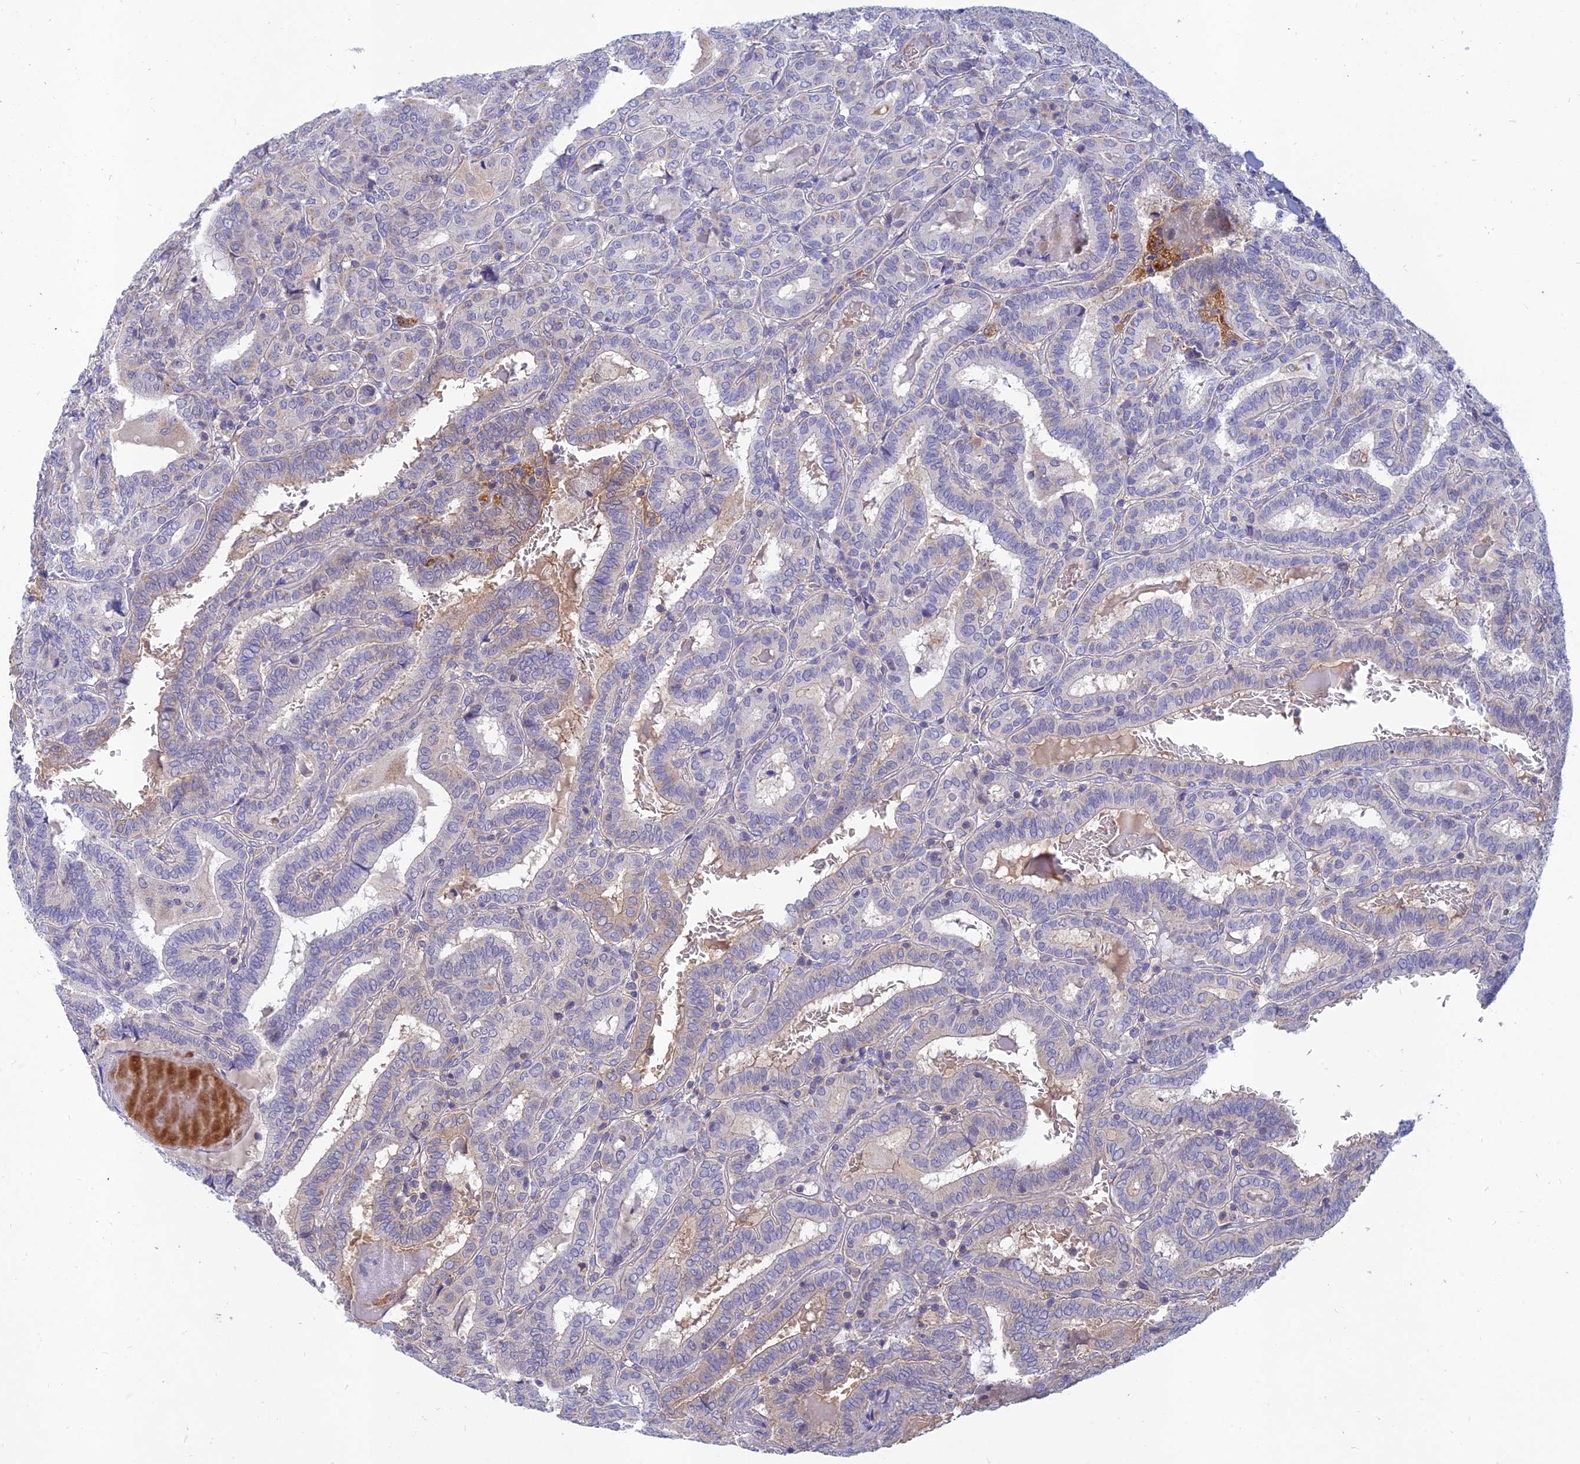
{"staining": {"intensity": "weak", "quantity": "<25%", "location": "cytoplasmic/membranous"}, "tissue": "thyroid cancer", "cell_type": "Tumor cells", "image_type": "cancer", "snomed": [{"axis": "morphology", "description": "Papillary adenocarcinoma, NOS"}, {"axis": "topography", "description": "Thyroid gland"}], "caption": "DAB (3,3'-diaminobenzidine) immunohistochemical staining of thyroid cancer (papillary adenocarcinoma) shows no significant expression in tumor cells. Brightfield microscopy of immunohistochemistry stained with DAB (3,3'-diaminobenzidine) (brown) and hematoxylin (blue), captured at high magnification.", "gene": "CACNA1B", "patient": {"sex": "female", "age": 72}}